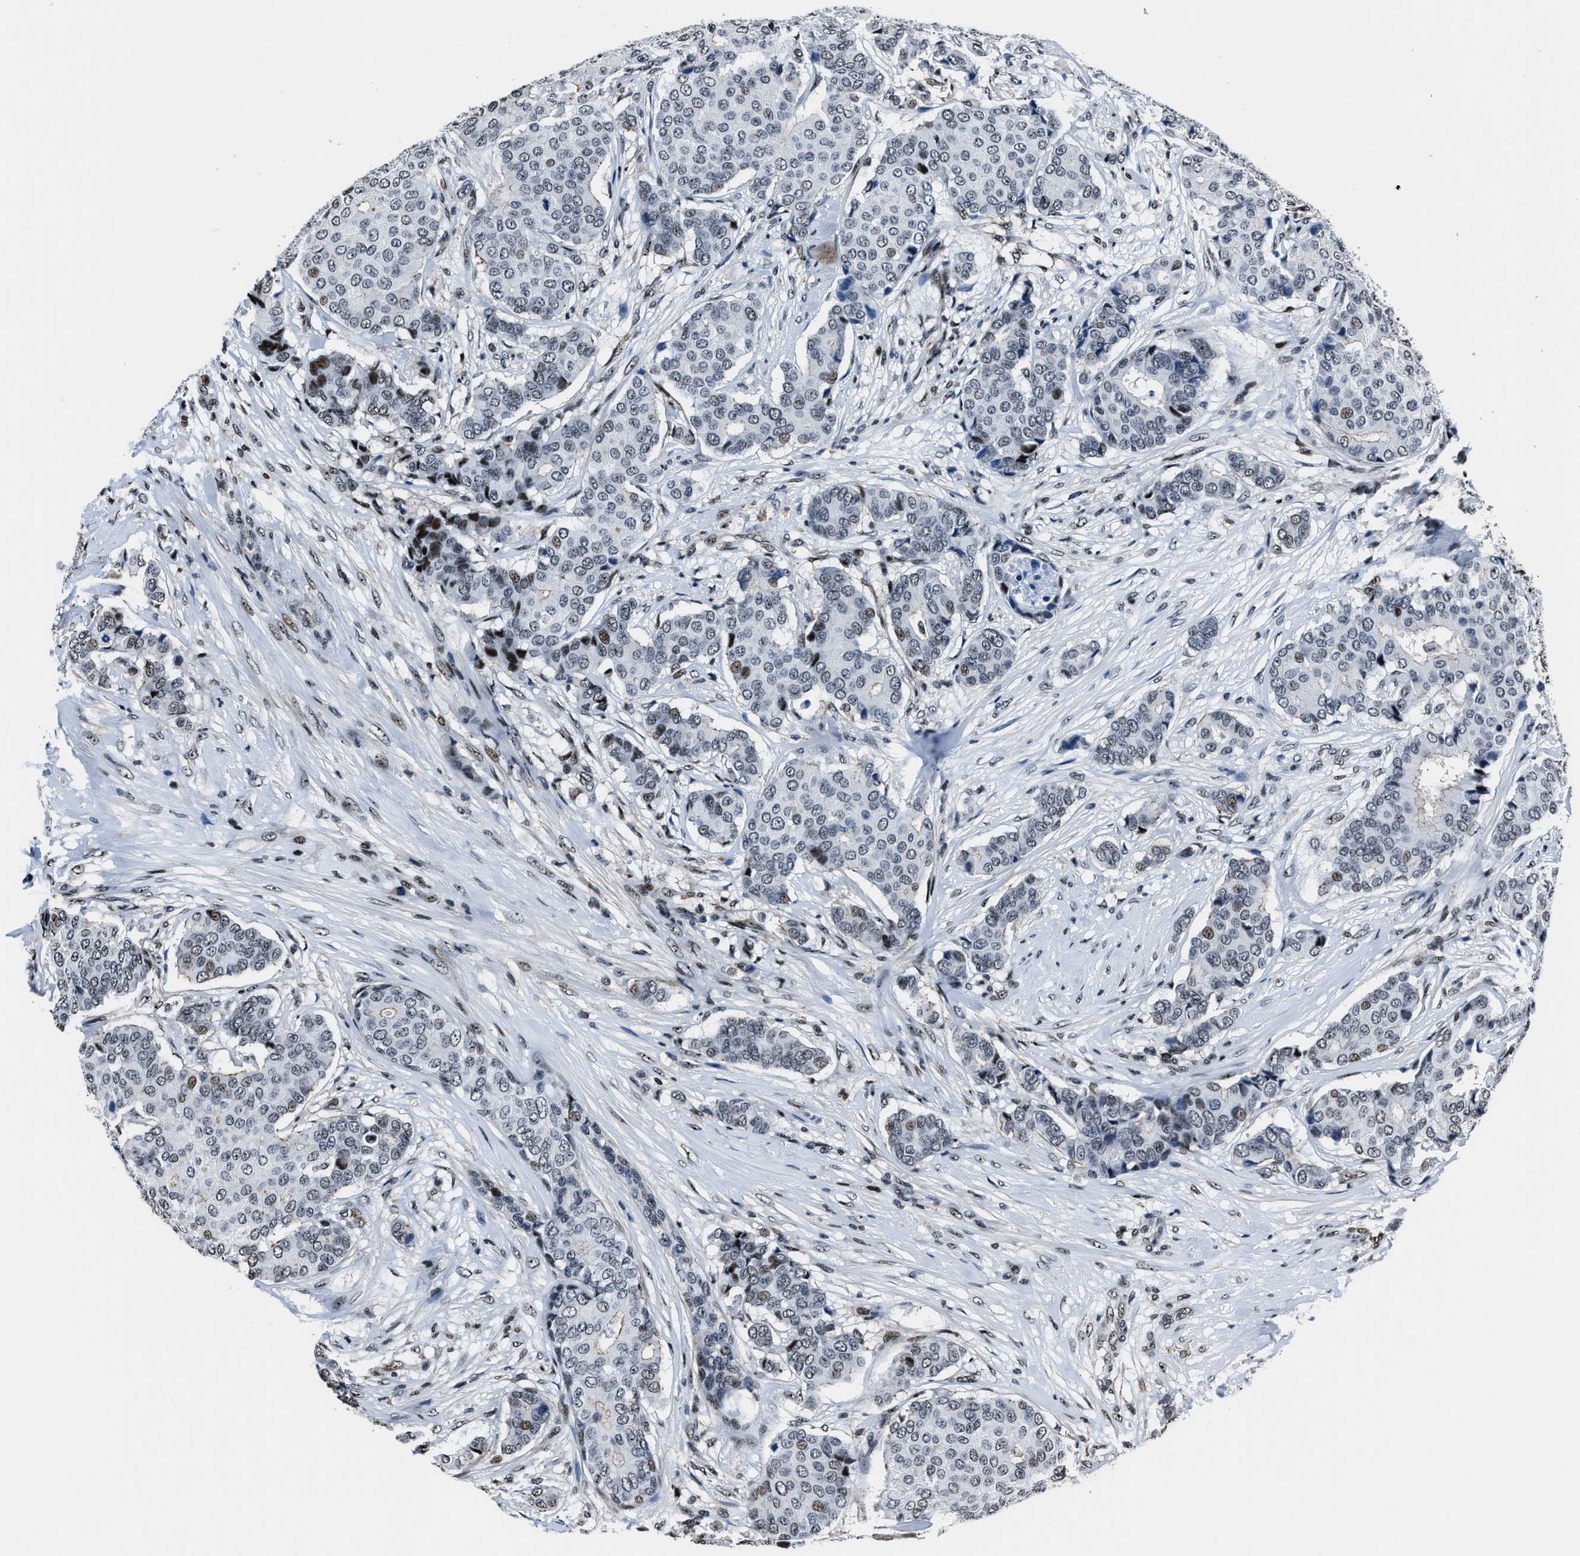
{"staining": {"intensity": "weak", "quantity": "<25%", "location": "nuclear"}, "tissue": "breast cancer", "cell_type": "Tumor cells", "image_type": "cancer", "snomed": [{"axis": "morphology", "description": "Duct carcinoma"}, {"axis": "topography", "description": "Breast"}], "caption": "Immunohistochemistry (IHC) image of neoplastic tissue: human breast cancer stained with DAB displays no significant protein staining in tumor cells.", "gene": "PPIE", "patient": {"sex": "female", "age": 75}}